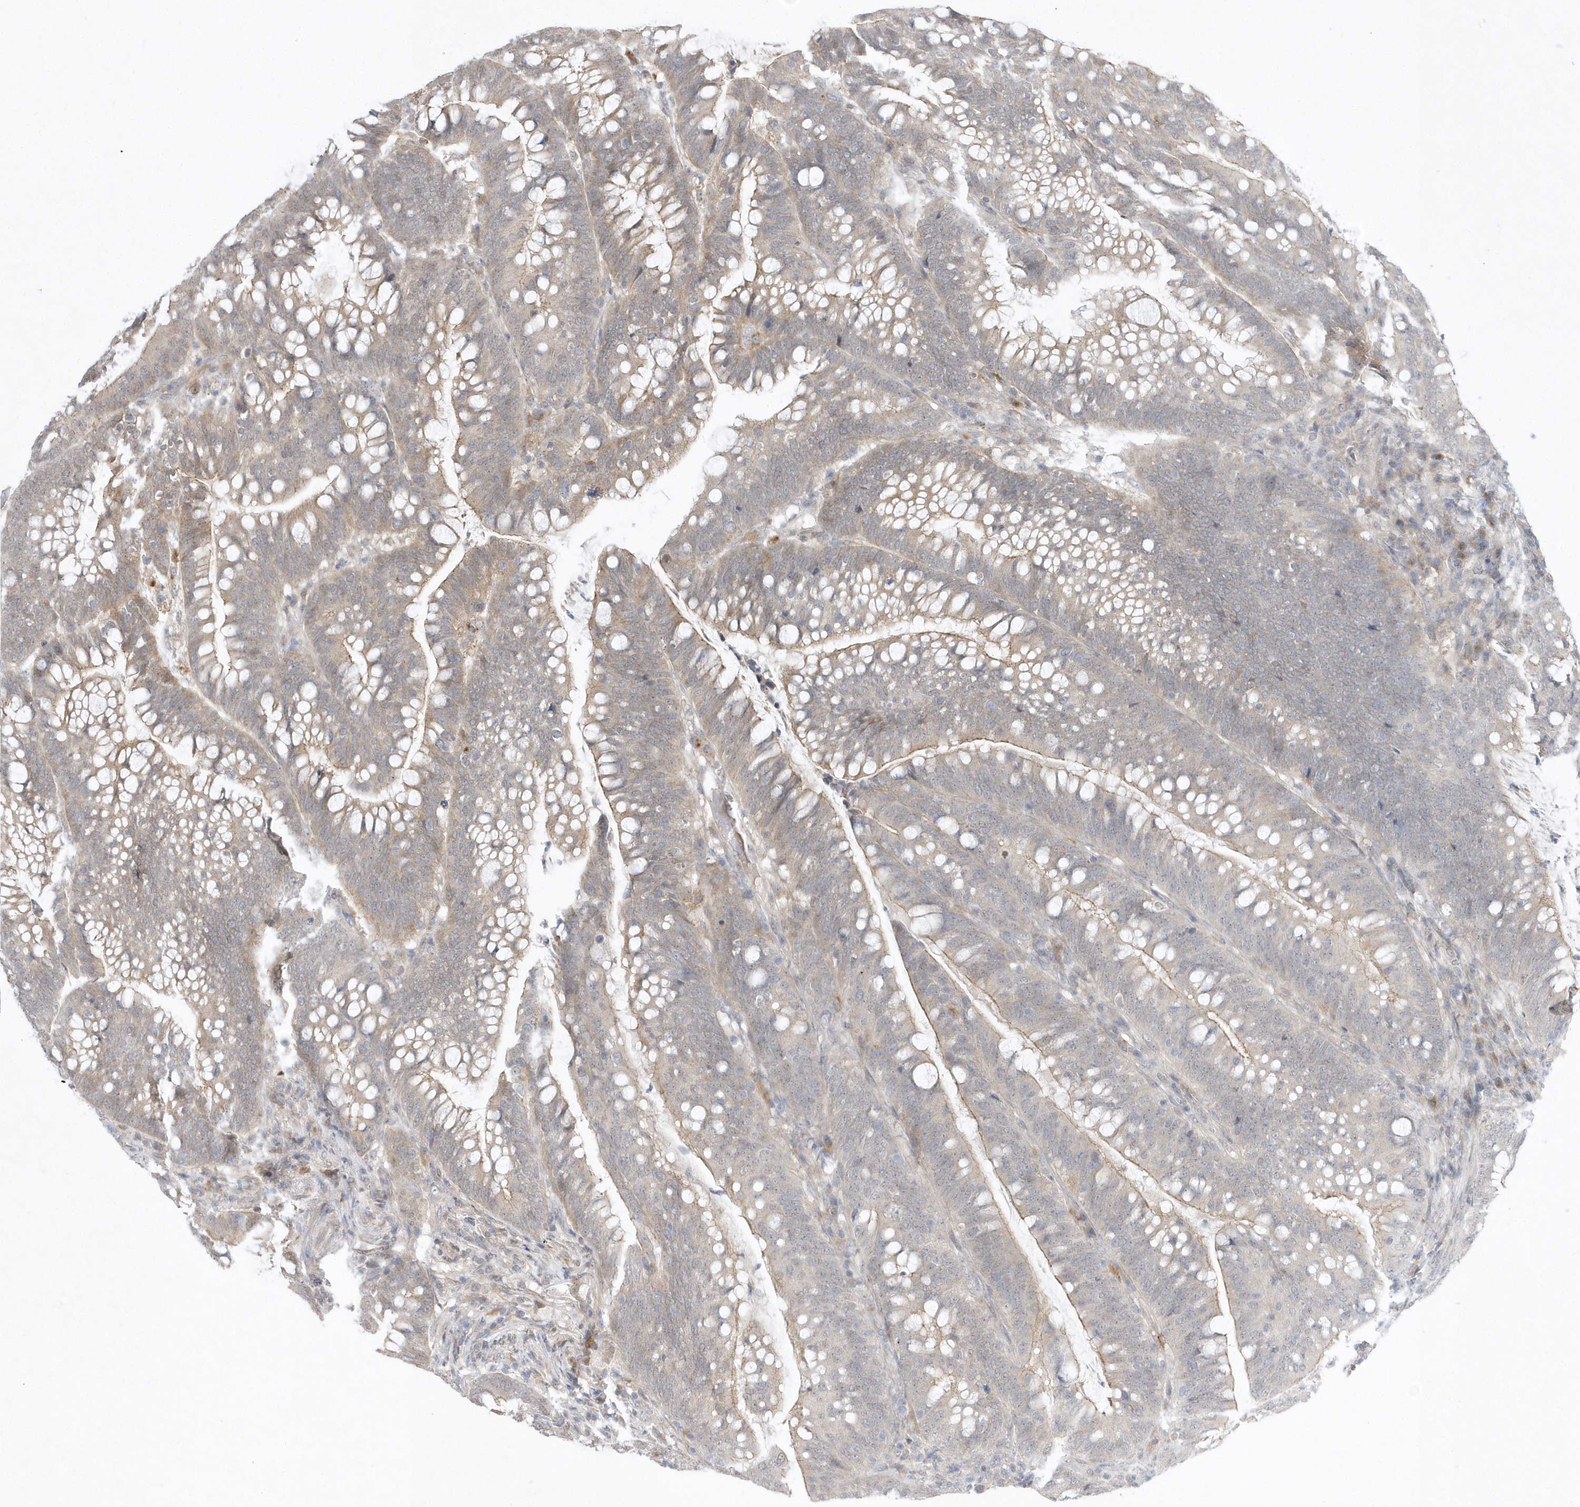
{"staining": {"intensity": "weak", "quantity": ">75%", "location": "cytoplasmic/membranous"}, "tissue": "colorectal cancer", "cell_type": "Tumor cells", "image_type": "cancer", "snomed": [{"axis": "morphology", "description": "Adenocarcinoma, NOS"}, {"axis": "topography", "description": "Colon"}], "caption": "Adenocarcinoma (colorectal) stained with a protein marker demonstrates weak staining in tumor cells.", "gene": "ZC3H12D", "patient": {"sex": "female", "age": 66}}